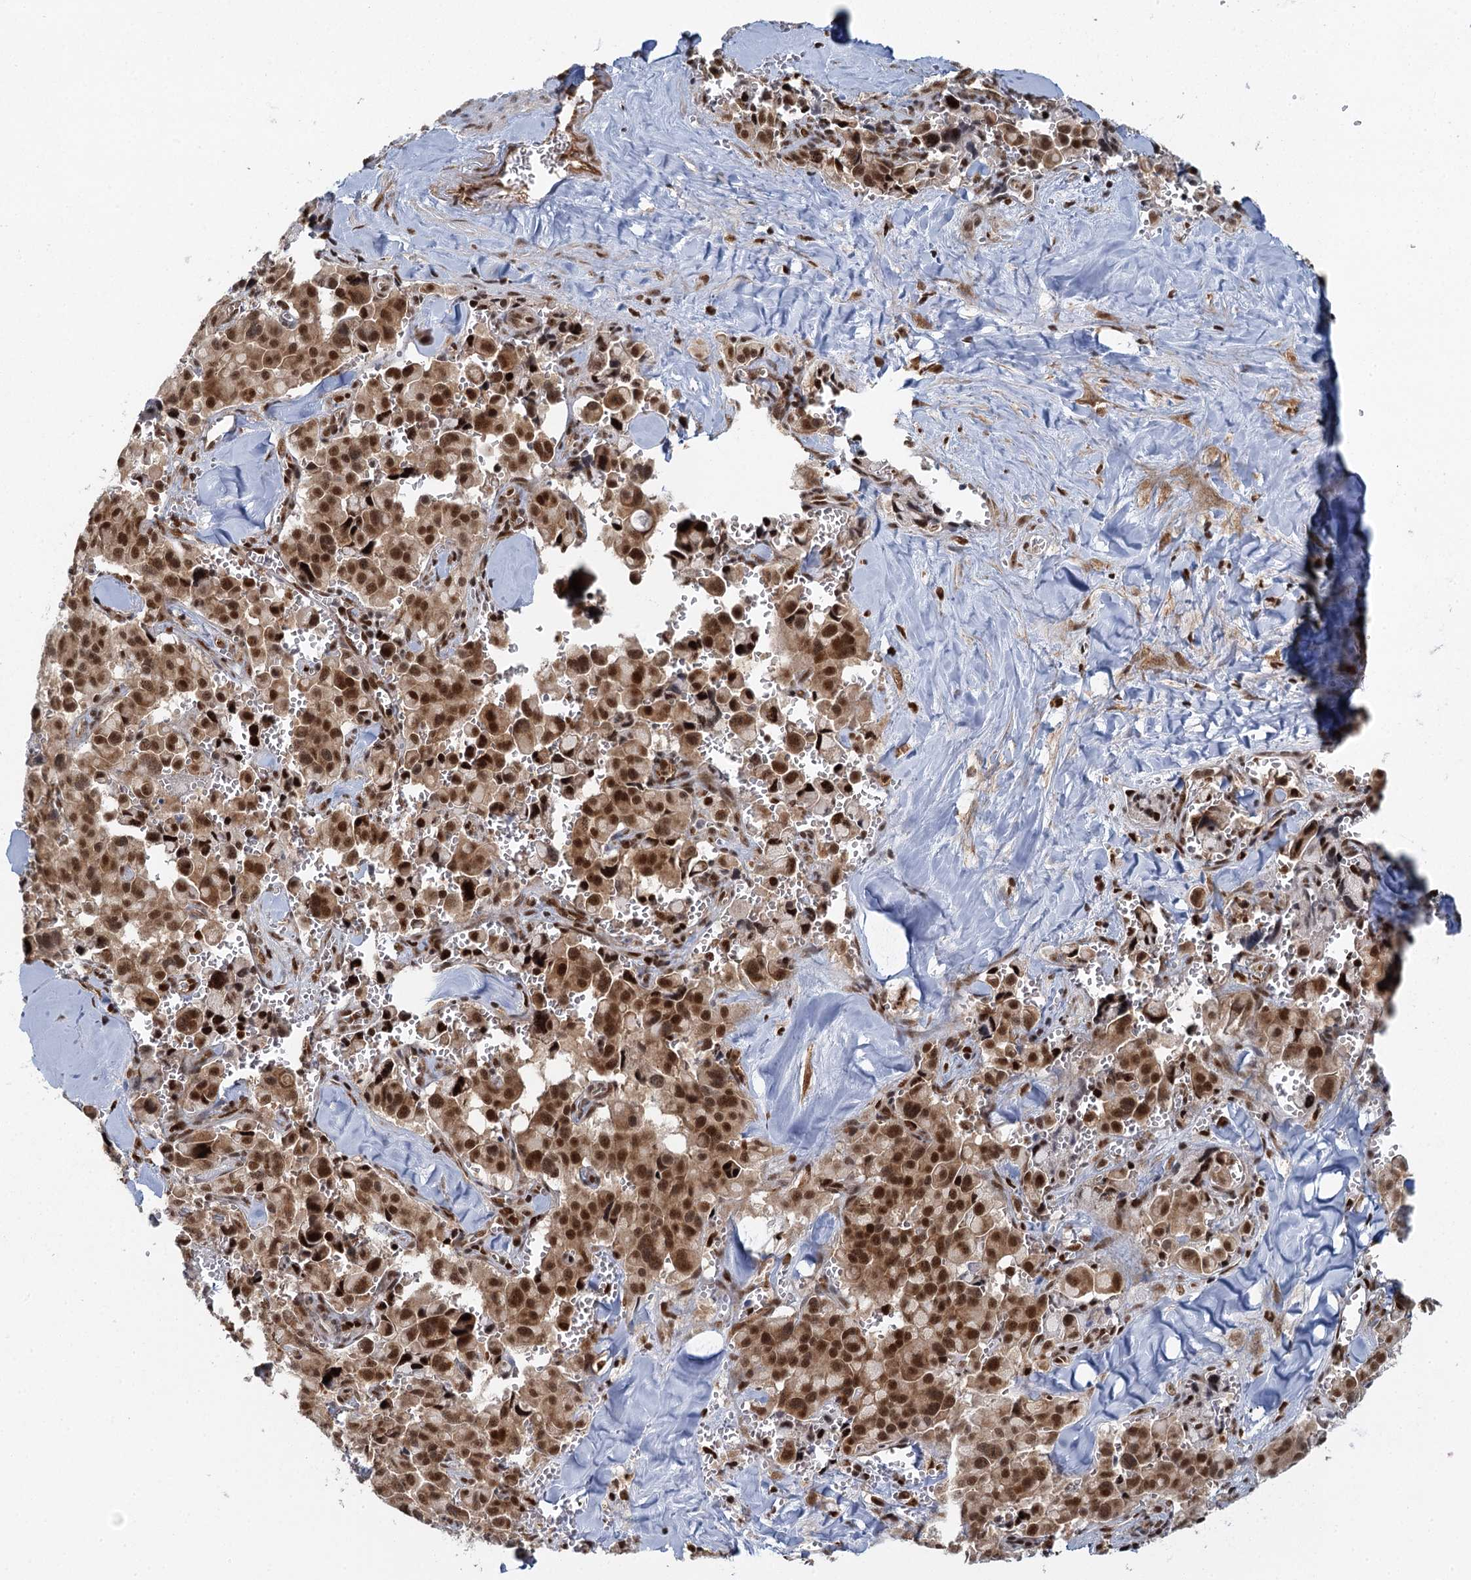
{"staining": {"intensity": "strong", "quantity": ">75%", "location": "nuclear"}, "tissue": "pancreatic cancer", "cell_type": "Tumor cells", "image_type": "cancer", "snomed": [{"axis": "morphology", "description": "Adenocarcinoma, NOS"}, {"axis": "topography", "description": "Pancreas"}], "caption": "A photomicrograph showing strong nuclear staining in about >75% of tumor cells in adenocarcinoma (pancreatic), as visualized by brown immunohistochemical staining.", "gene": "GPATCH11", "patient": {"sex": "male", "age": 65}}